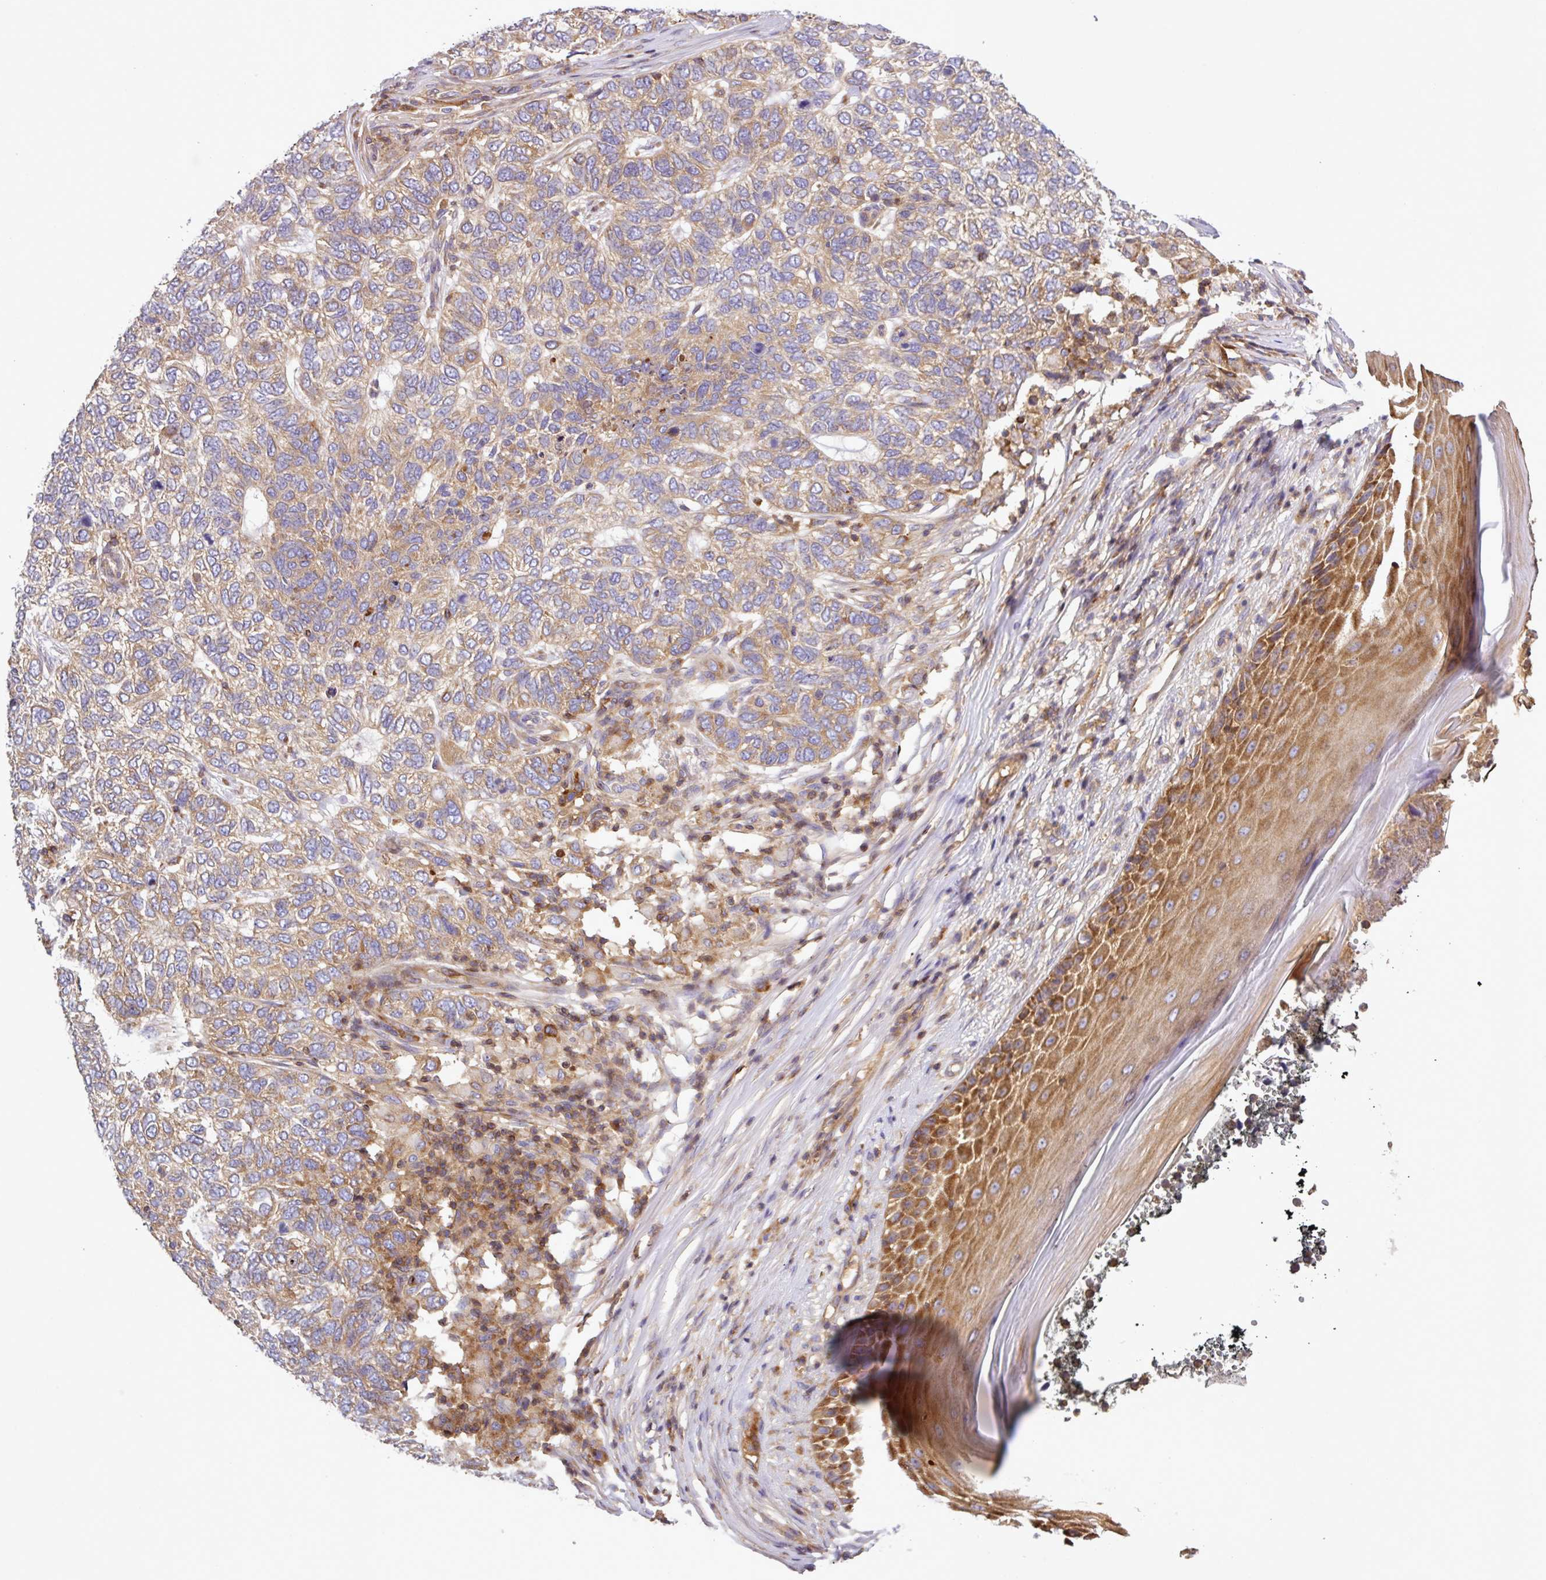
{"staining": {"intensity": "weak", "quantity": "25%-75%", "location": "cytoplasmic/membranous"}, "tissue": "skin cancer", "cell_type": "Tumor cells", "image_type": "cancer", "snomed": [{"axis": "morphology", "description": "Basal cell carcinoma"}, {"axis": "topography", "description": "Skin"}], "caption": "Skin cancer (basal cell carcinoma) tissue displays weak cytoplasmic/membranous expression in about 25%-75% of tumor cells Immunohistochemistry (ihc) stains the protein in brown and the nuclei are stained blue.", "gene": "LRRC74B", "patient": {"sex": "female", "age": 65}}